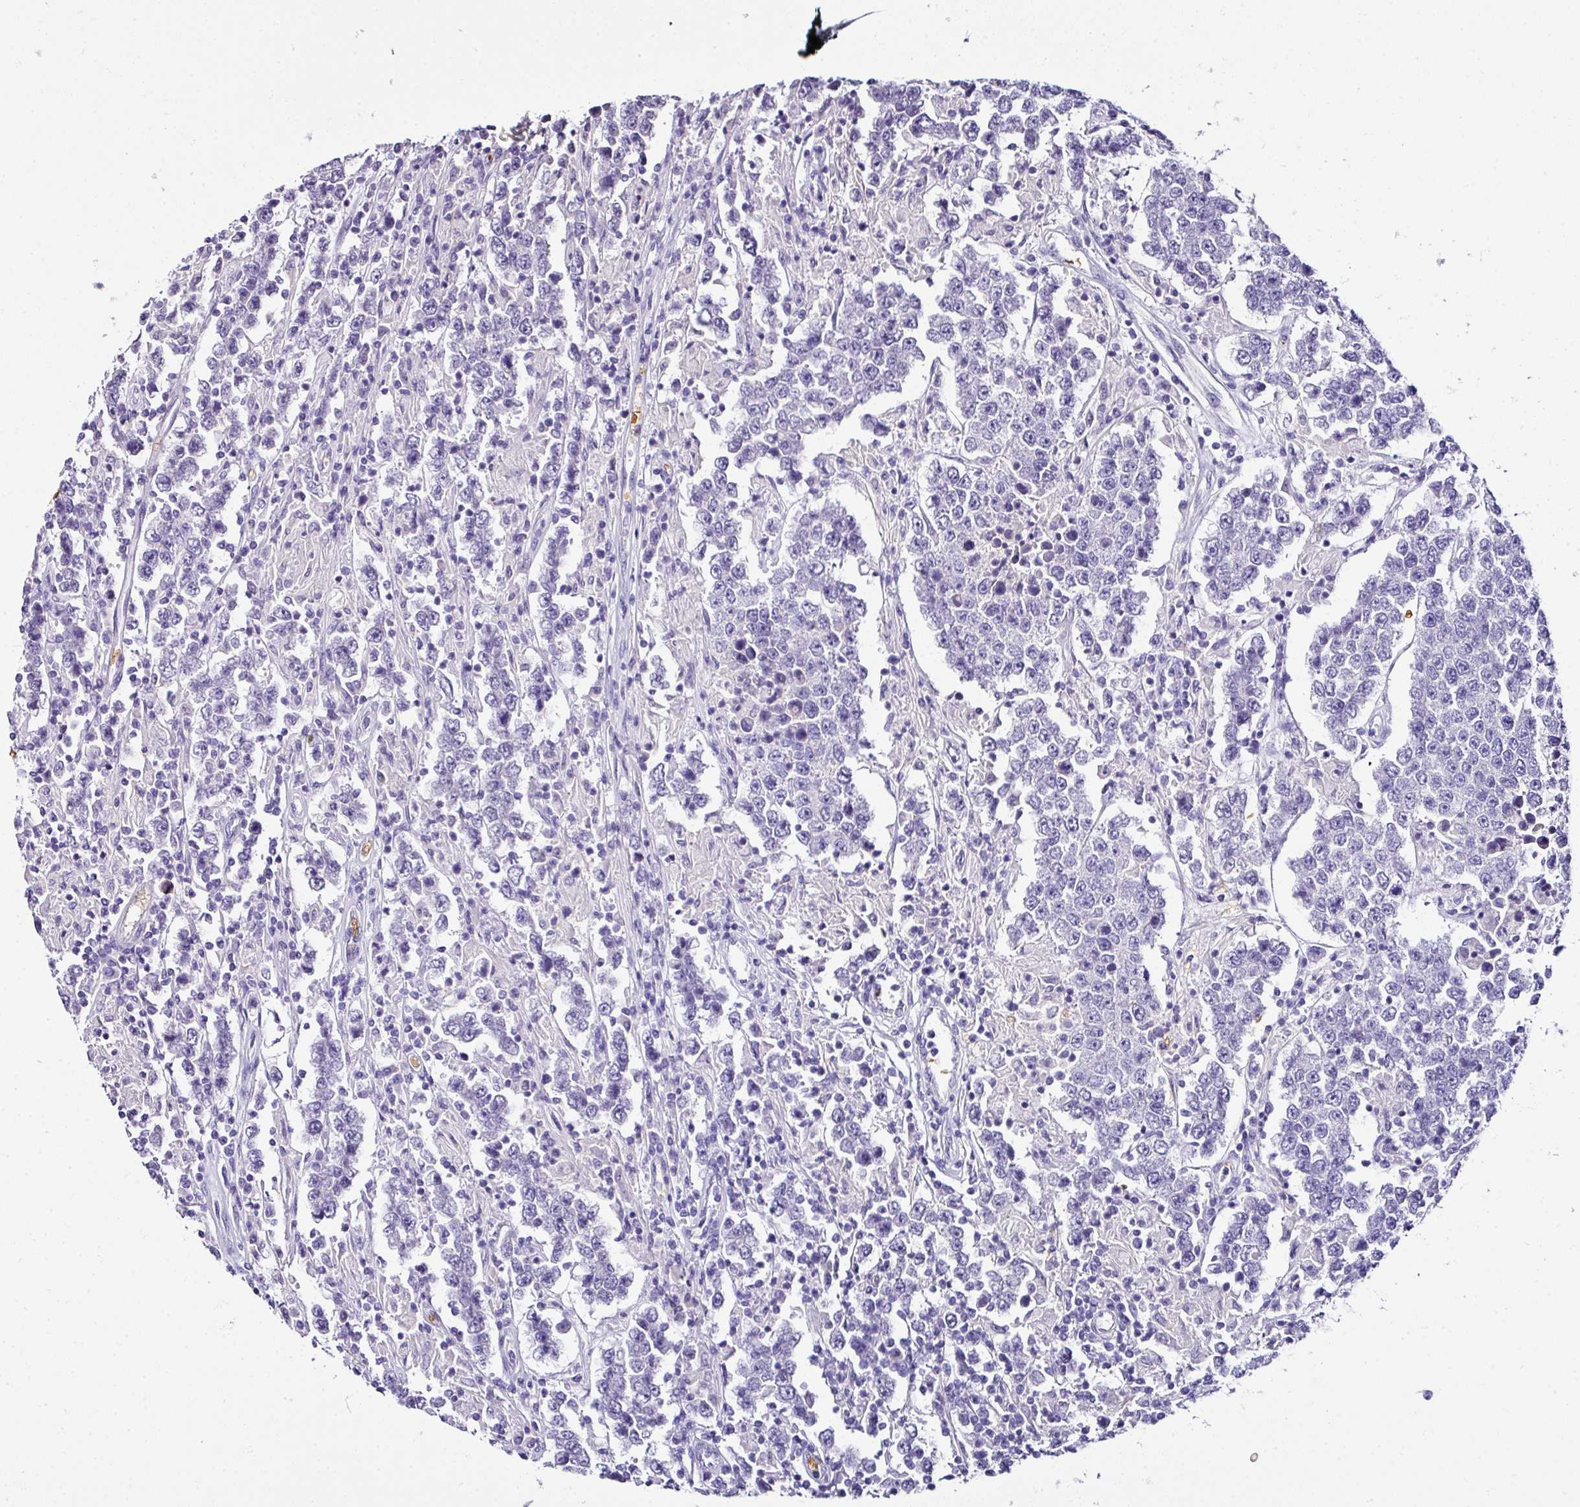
{"staining": {"intensity": "negative", "quantity": "none", "location": "none"}, "tissue": "testis cancer", "cell_type": "Tumor cells", "image_type": "cancer", "snomed": [{"axis": "morphology", "description": "Normal tissue, NOS"}, {"axis": "morphology", "description": "Urothelial carcinoma, High grade"}, {"axis": "morphology", "description": "Seminoma, NOS"}, {"axis": "morphology", "description": "Carcinoma, Embryonal, NOS"}, {"axis": "topography", "description": "Urinary bladder"}, {"axis": "topography", "description": "Testis"}], "caption": "Testis high-grade urothelial carcinoma was stained to show a protein in brown. There is no significant expression in tumor cells. (DAB IHC with hematoxylin counter stain).", "gene": "NAPSA", "patient": {"sex": "male", "age": 41}}